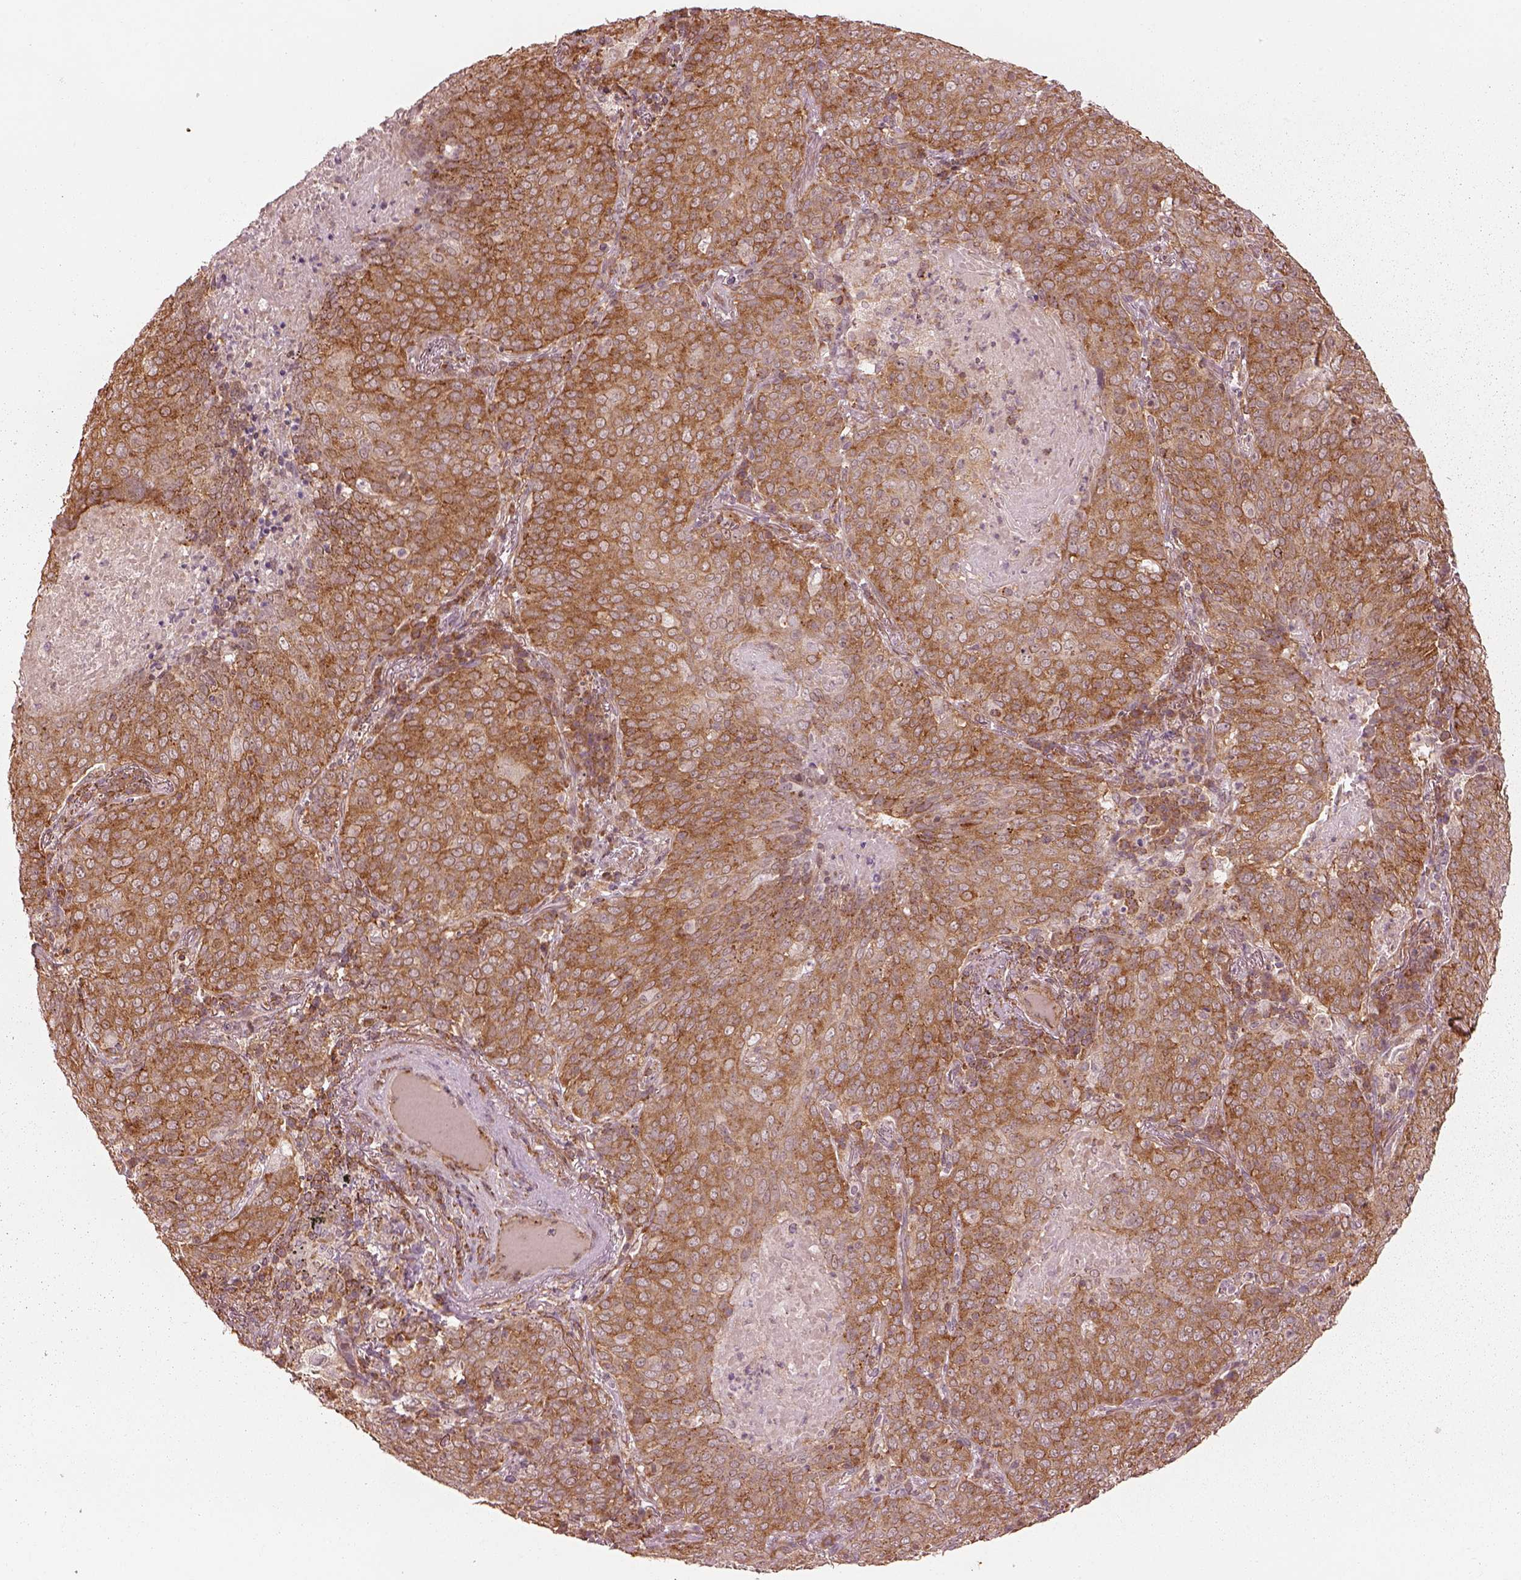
{"staining": {"intensity": "moderate", "quantity": ">75%", "location": "cytoplasmic/membranous"}, "tissue": "lung cancer", "cell_type": "Tumor cells", "image_type": "cancer", "snomed": [{"axis": "morphology", "description": "Squamous cell carcinoma, NOS"}, {"axis": "topography", "description": "Lung"}], "caption": "Moderate cytoplasmic/membranous staining is present in about >75% of tumor cells in lung cancer (squamous cell carcinoma). The protein of interest is shown in brown color, while the nuclei are stained blue.", "gene": "LSM14A", "patient": {"sex": "male", "age": 82}}